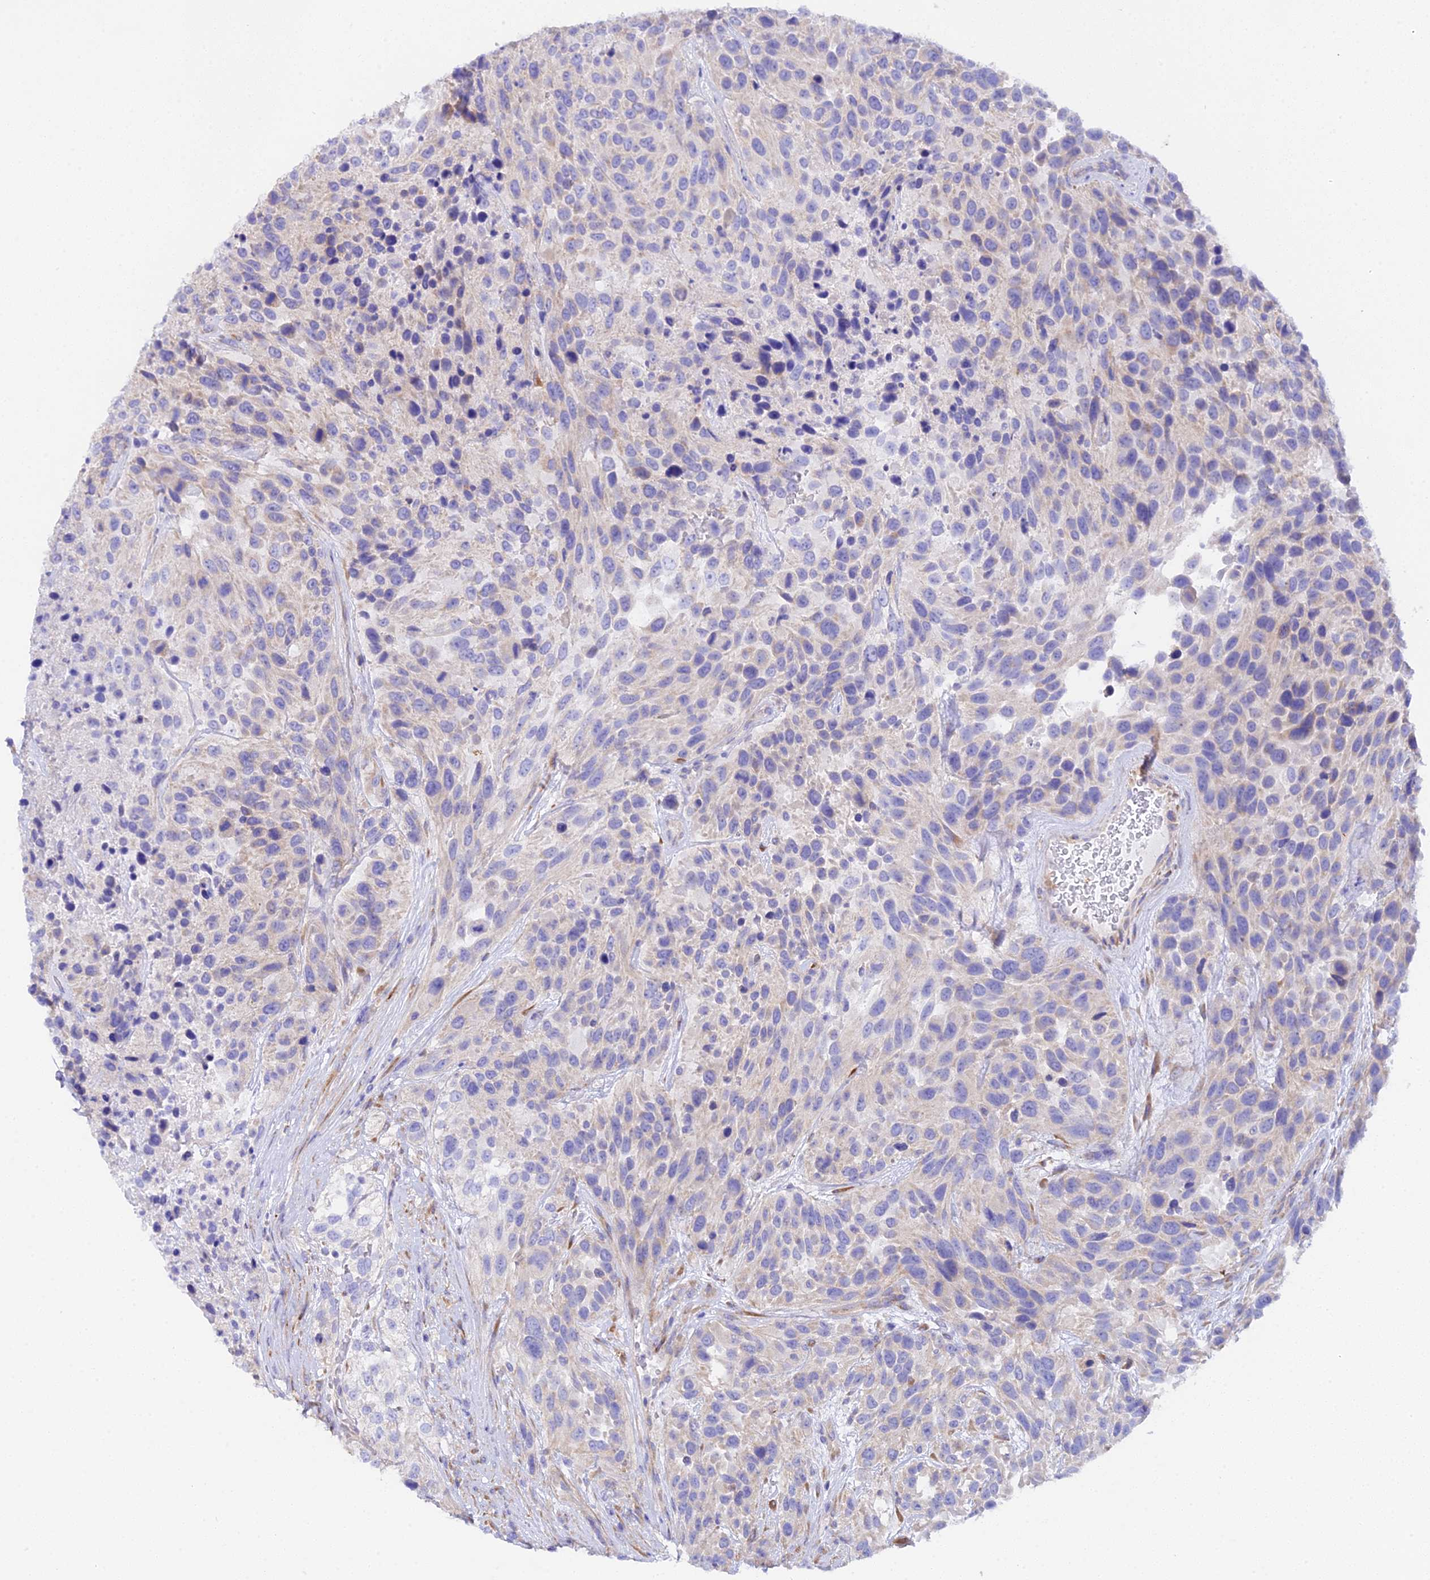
{"staining": {"intensity": "negative", "quantity": "none", "location": "none"}, "tissue": "urothelial cancer", "cell_type": "Tumor cells", "image_type": "cancer", "snomed": [{"axis": "morphology", "description": "Urothelial carcinoma, High grade"}, {"axis": "topography", "description": "Urinary bladder"}], "caption": "High-grade urothelial carcinoma stained for a protein using immunohistochemistry (IHC) reveals no positivity tumor cells.", "gene": "CFAP45", "patient": {"sex": "female", "age": 70}}